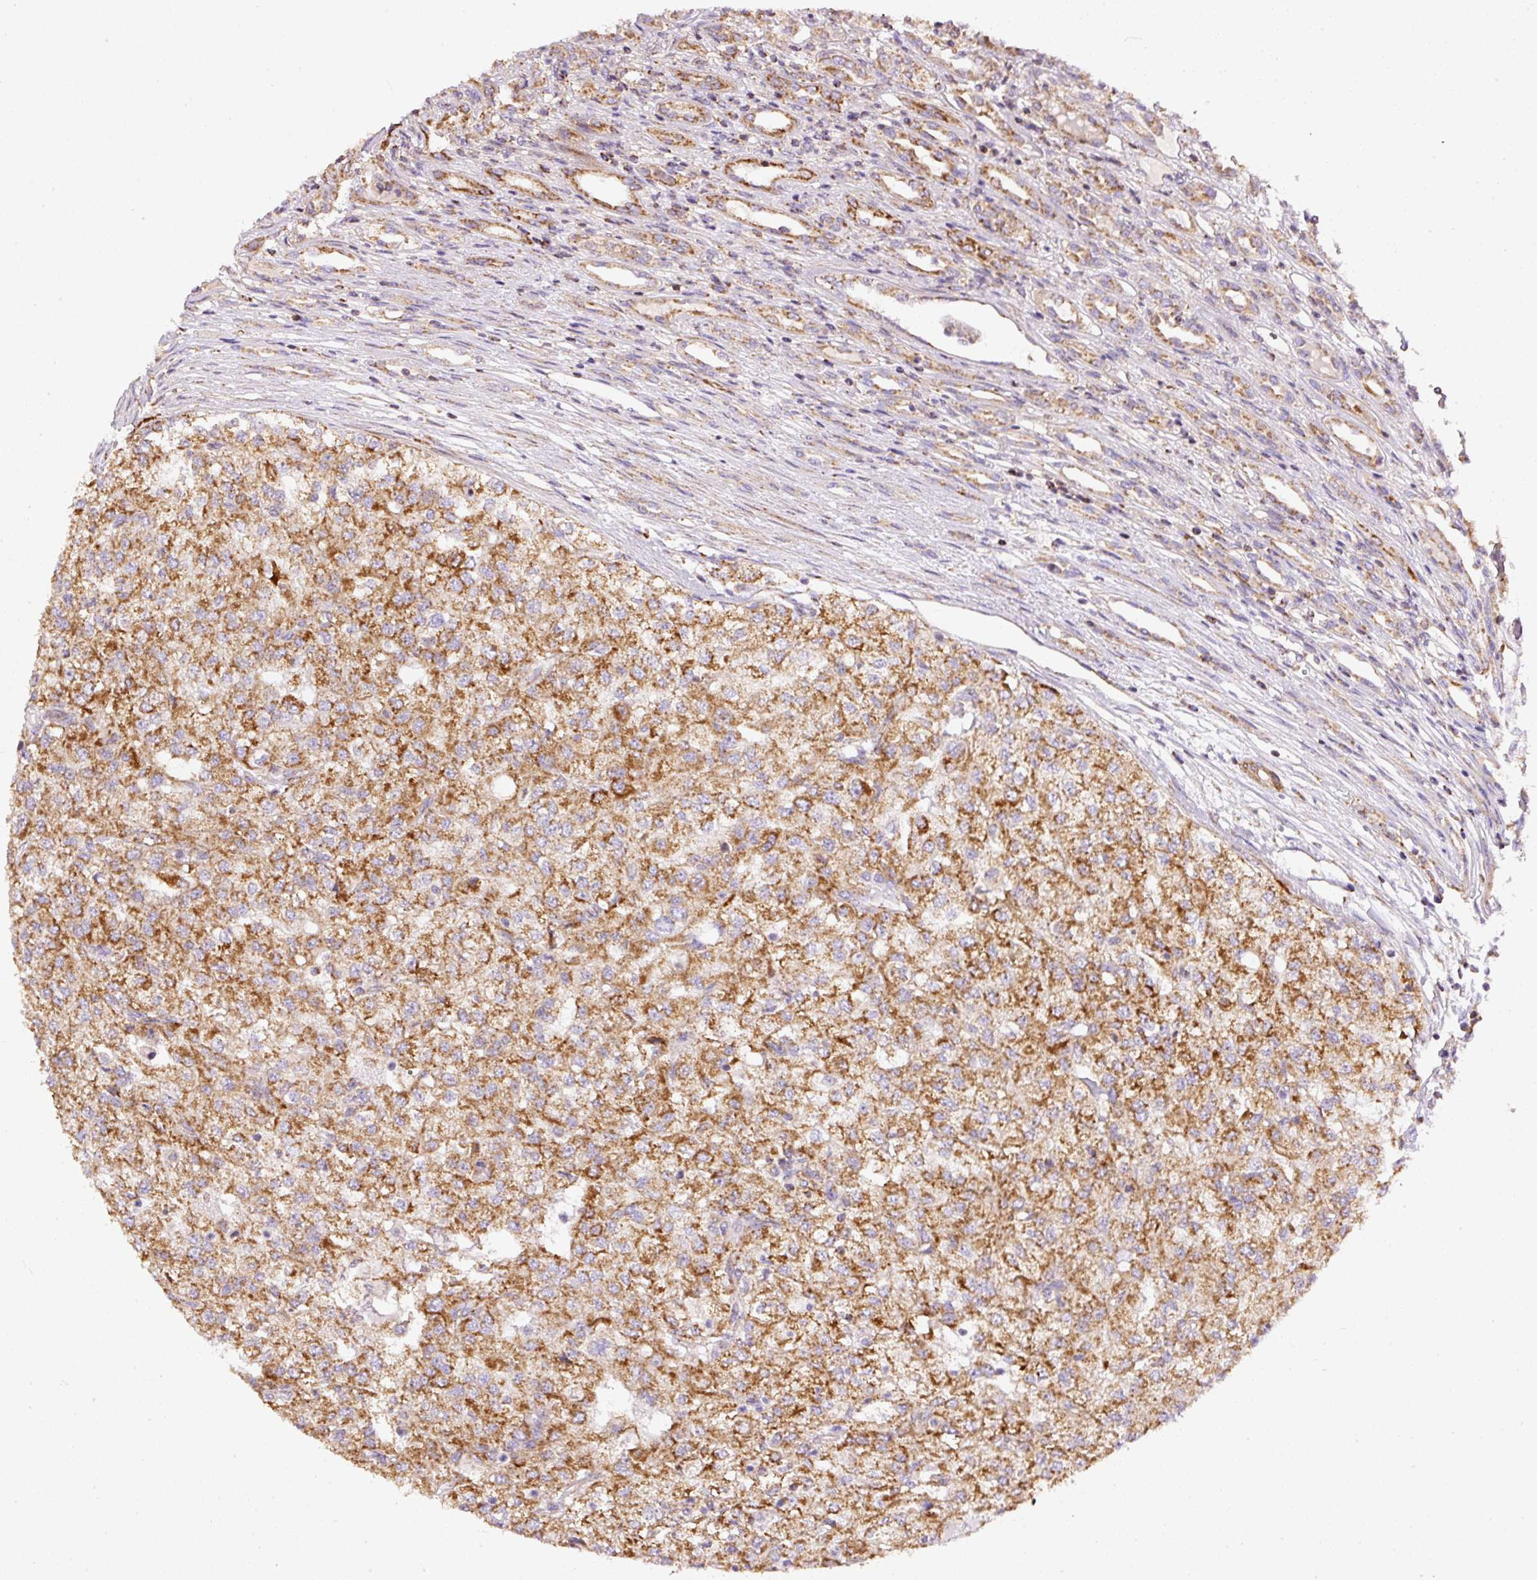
{"staining": {"intensity": "strong", "quantity": ">75%", "location": "cytoplasmic/membranous"}, "tissue": "renal cancer", "cell_type": "Tumor cells", "image_type": "cancer", "snomed": [{"axis": "morphology", "description": "Adenocarcinoma, NOS"}, {"axis": "topography", "description": "Kidney"}], "caption": "About >75% of tumor cells in human renal cancer demonstrate strong cytoplasmic/membranous protein positivity as visualized by brown immunohistochemical staining.", "gene": "NDUFAF2", "patient": {"sex": "female", "age": 54}}